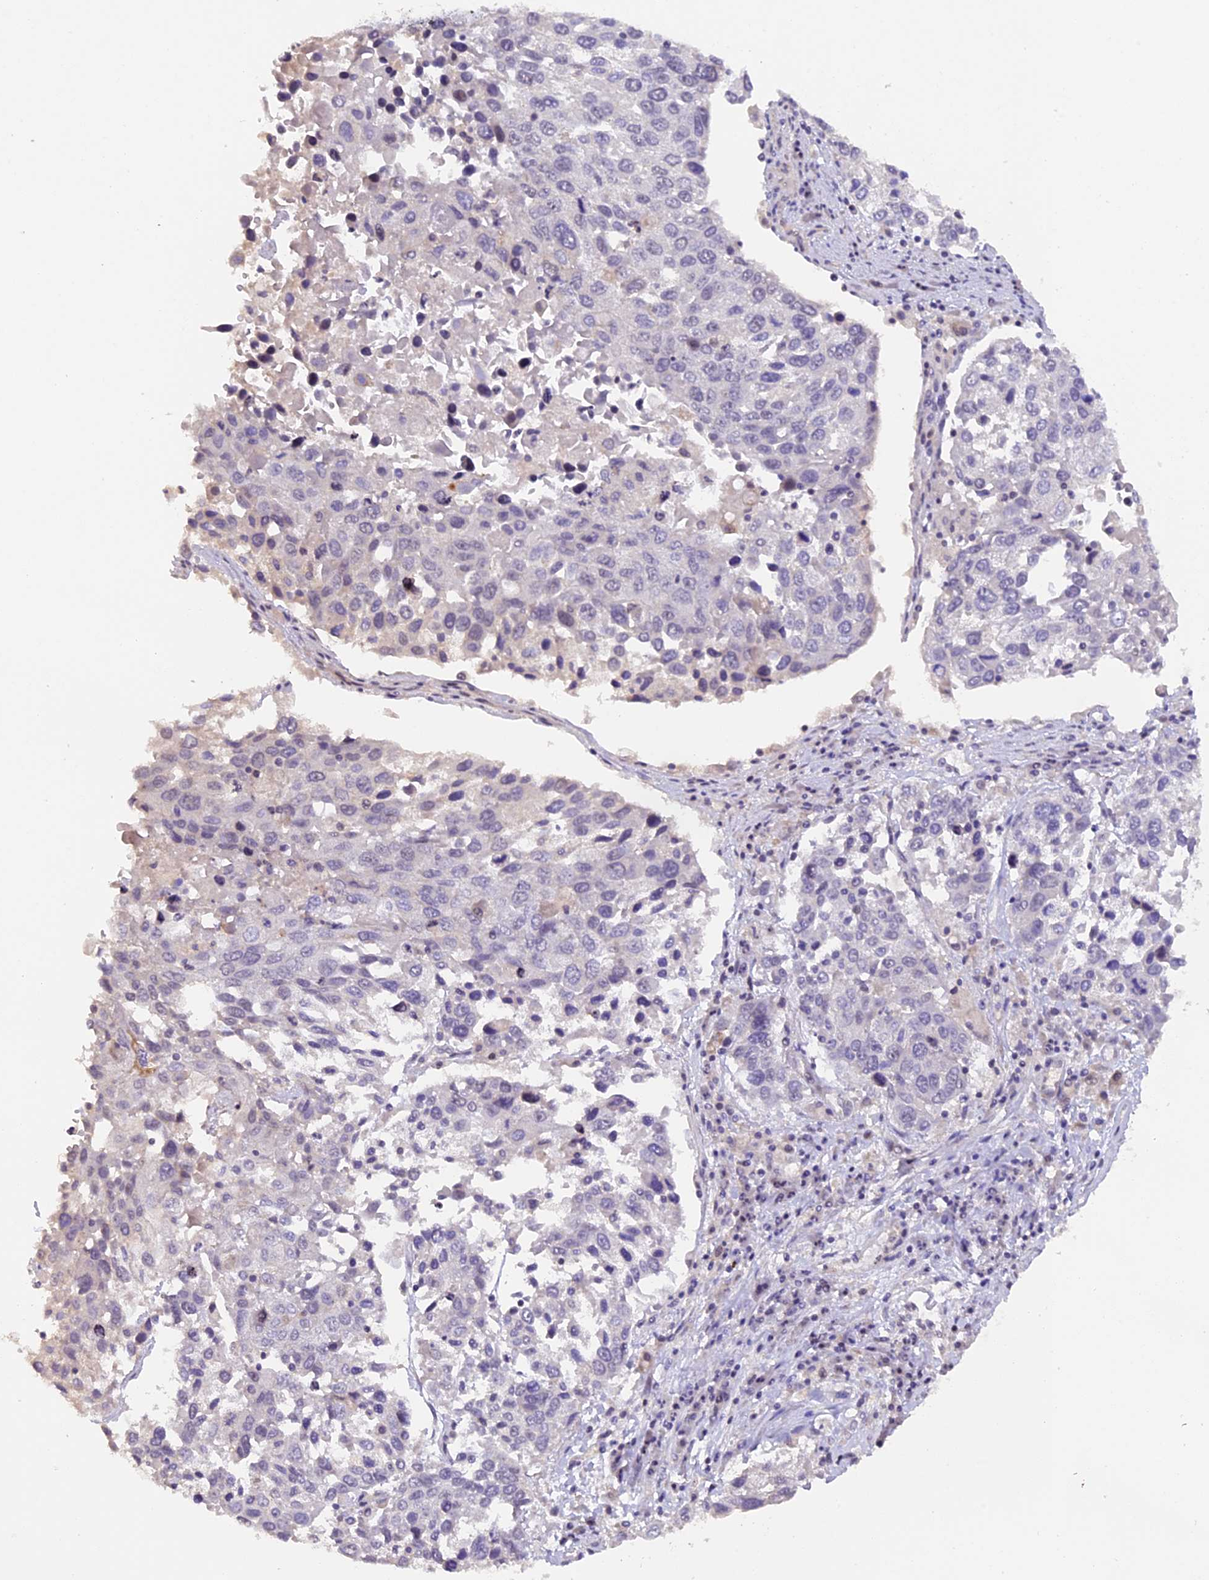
{"staining": {"intensity": "negative", "quantity": "none", "location": "none"}, "tissue": "lung cancer", "cell_type": "Tumor cells", "image_type": "cancer", "snomed": [{"axis": "morphology", "description": "Squamous cell carcinoma, NOS"}, {"axis": "topography", "description": "Lung"}], "caption": "Tumor cells are negative for protein expression in human lung cancer.", "gene": "GNB5", "patient": {"sex": "male", "age": 65}}